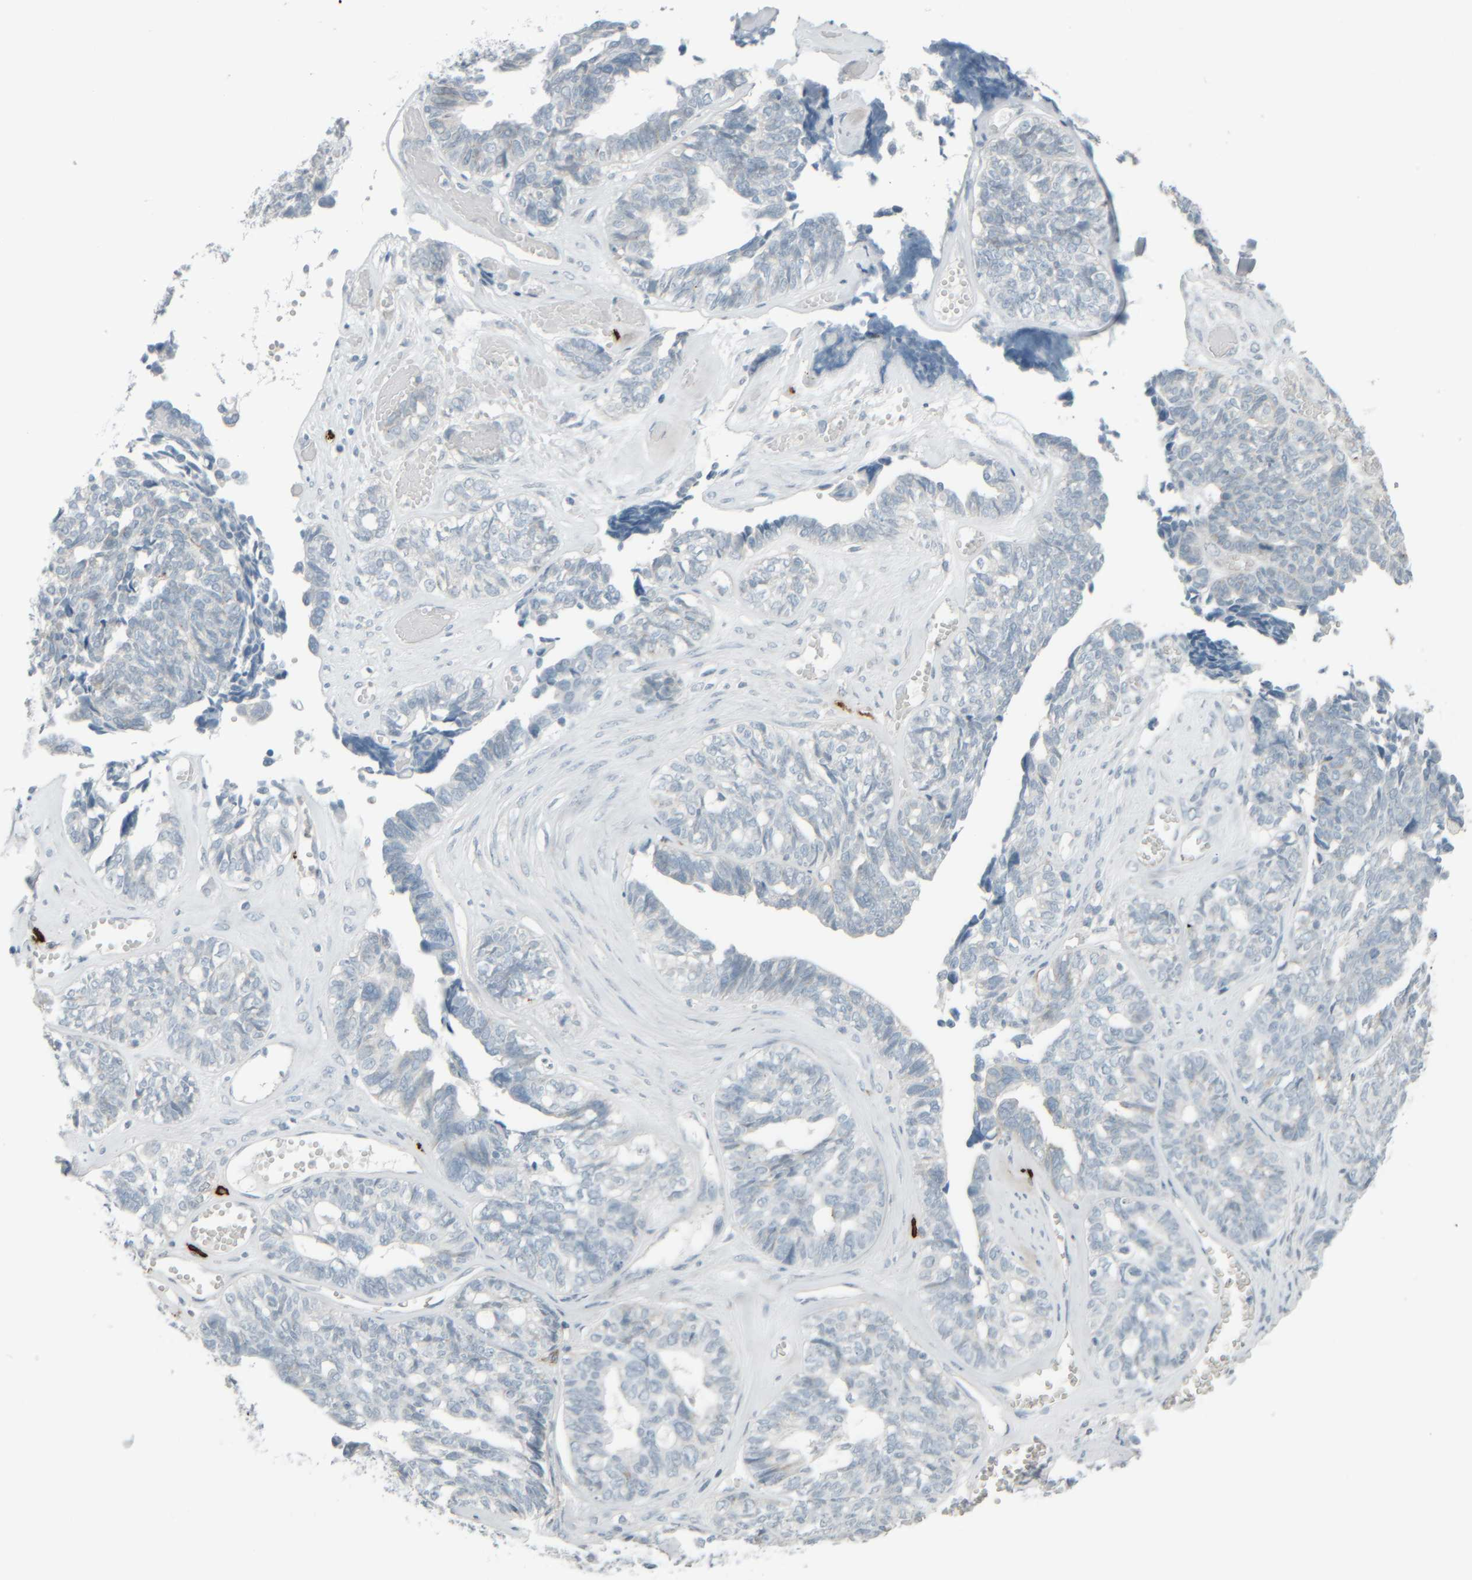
{"staining": {"intensity": "negative", "quantity": "none", "location": "none"}, "tissue": "ovarian cancer", "cell_type": "Tumor cells", "image_type": "cancer", "snomed": [{"axis": "morphology", "description": "Cystadenocarcinoma, serous, NOS"}, {"axis": "topography", "description": "Ovary"}], "caption": "The photomicrograph exhibits no staining of tumor cells in serous cystadenocarcinoma (ovarian).", "gene": "TPSAB1", "patient": {"sex": "female", "age": 79}}